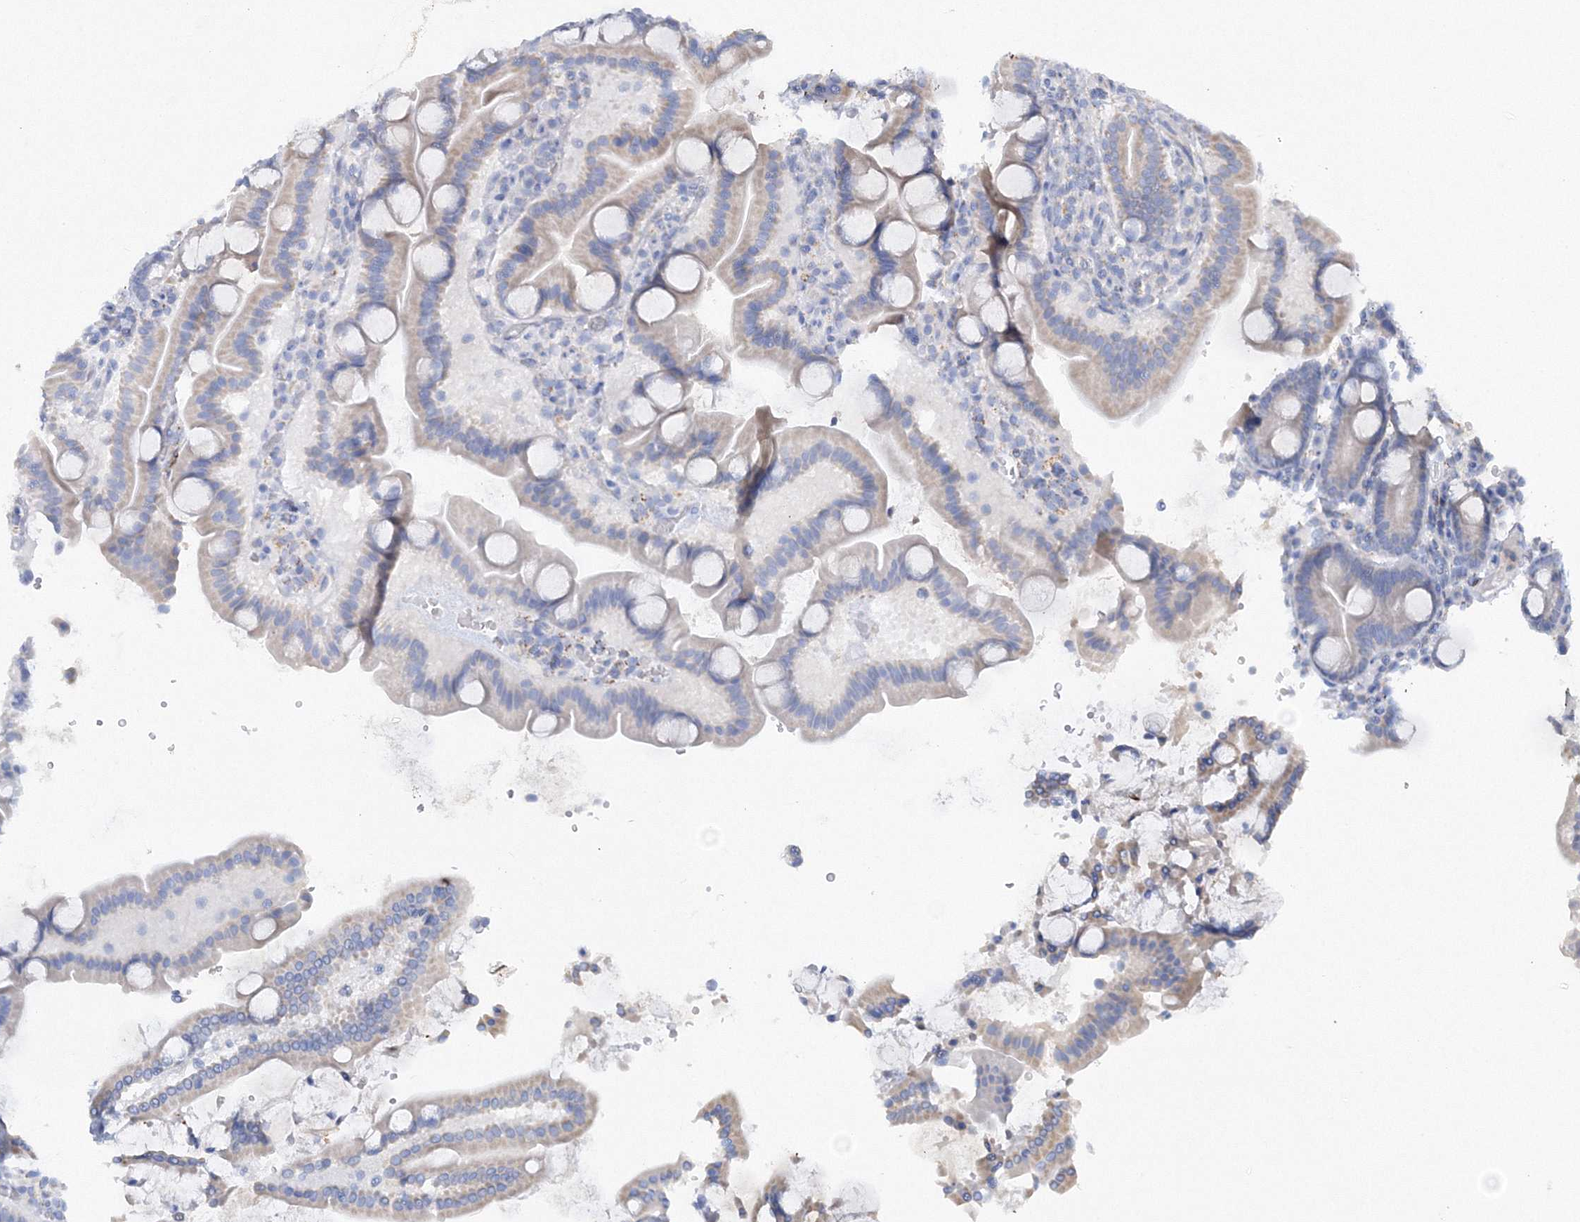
{"staining": {"intensity": "weak", "quantity": "<25%", "location": "cytoplasmic/membranous"}, "tissue": "duodenum", "cell_type": "Glandular cells", "image_type": "normal", "snomed": [{"axis": "morphology", "description": "Normal tissue, NOS"}, {"axis": "topography", "description": "Duodenum"}], "caption": "DAB immunohistochemical staining of benign human duodenum shows no significant expression in glandular cells.", "gene": "MERTK", "patient": {"sex": "male", "age": 55}}